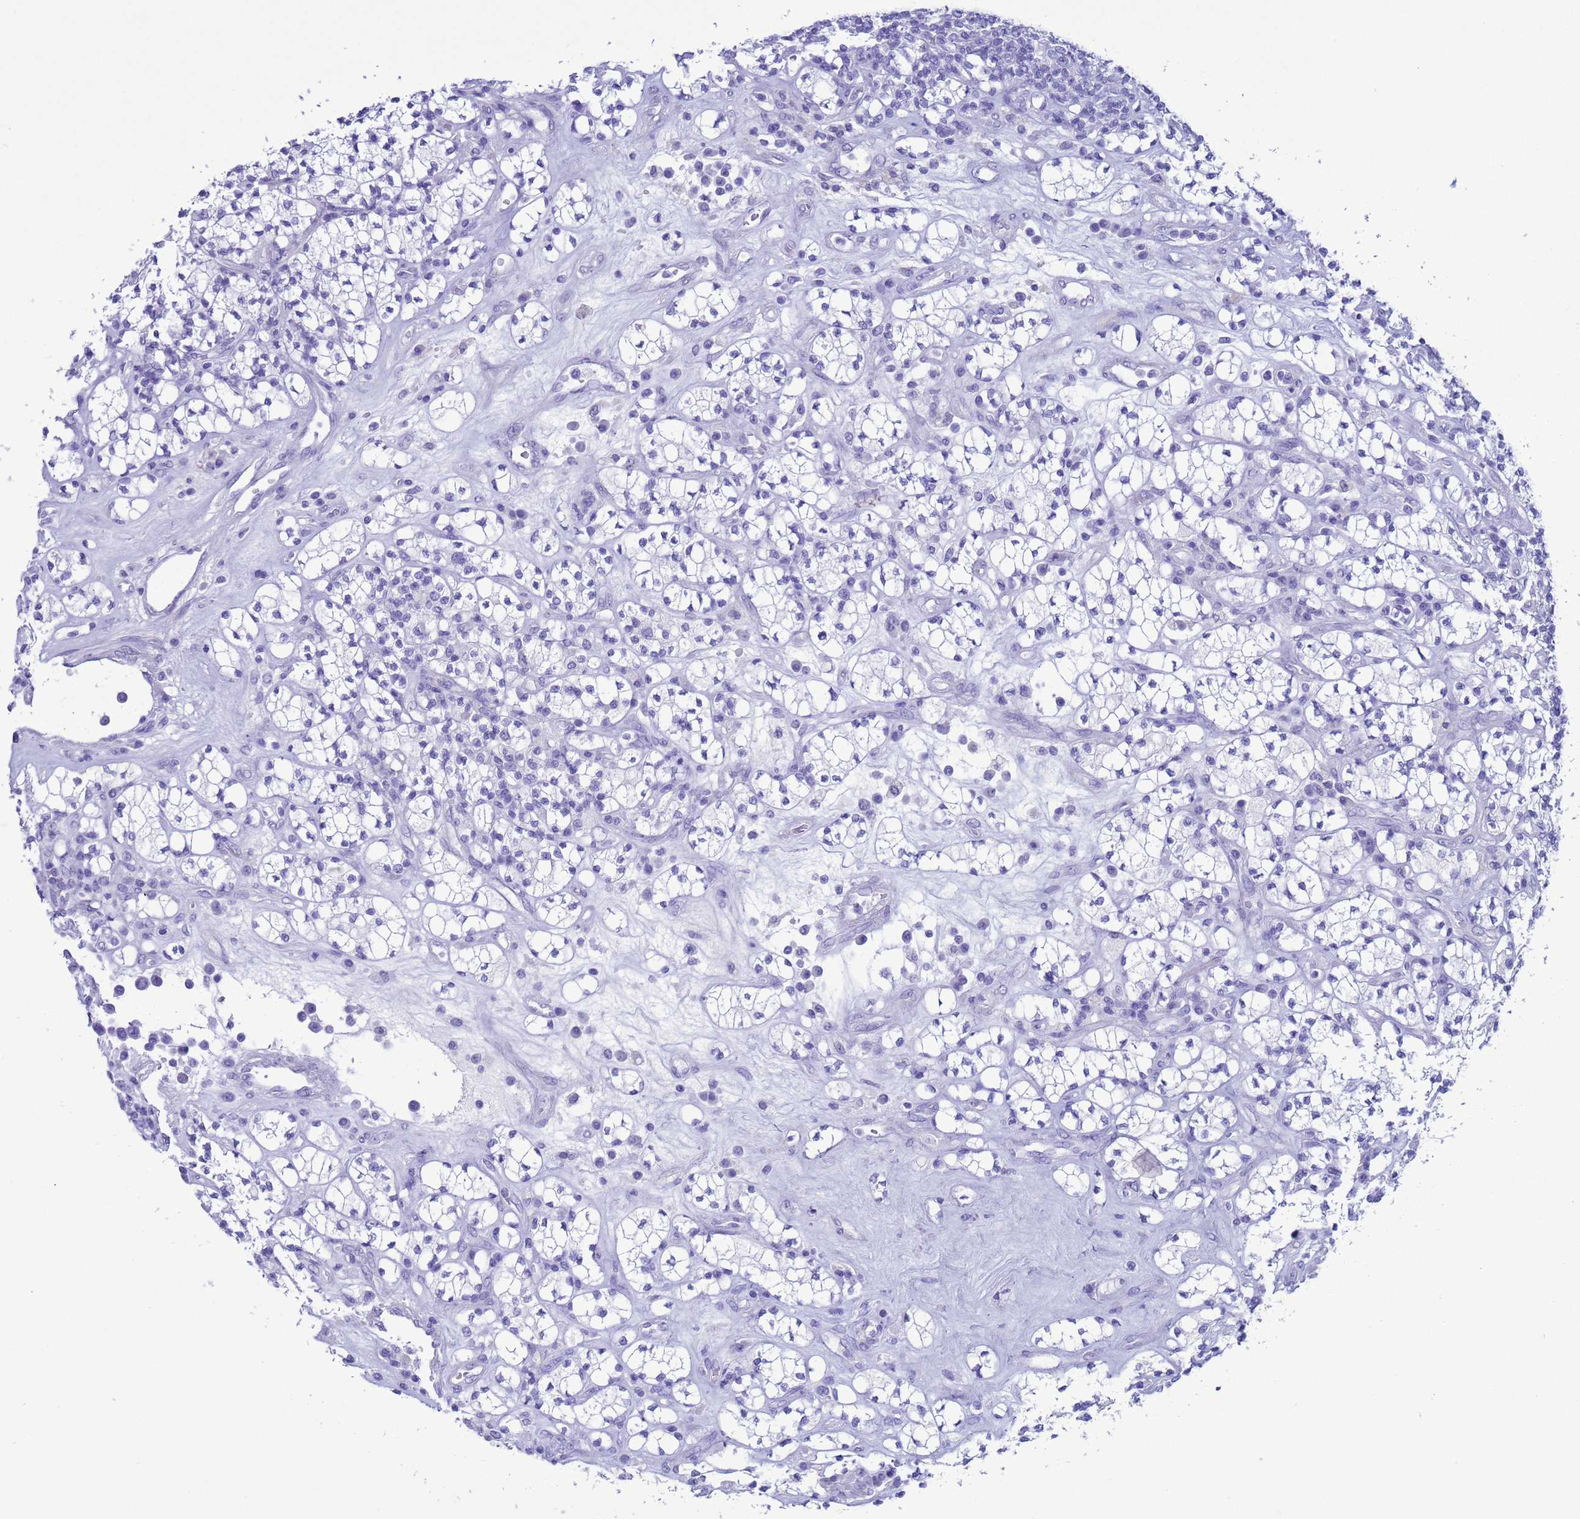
{"staining": {"intensity": "negative", "quantity": "none", "location": "none"}, "tissue": "renal cancer", "cell_type": "Tumor cells", "image_type": "cancer", "snomed": [{"axis": "morphology", "description": "Adenocarcinoma, NOS"}, {"axis": "topography", "description": "Kidney"}], "caption": "This is an immunohistochemistry micrograph of renal adenocarcinoma. There is no positivity in tumor cells.", "gene": "GSTM1", "patient": {"sex": "male", "age": 77}}